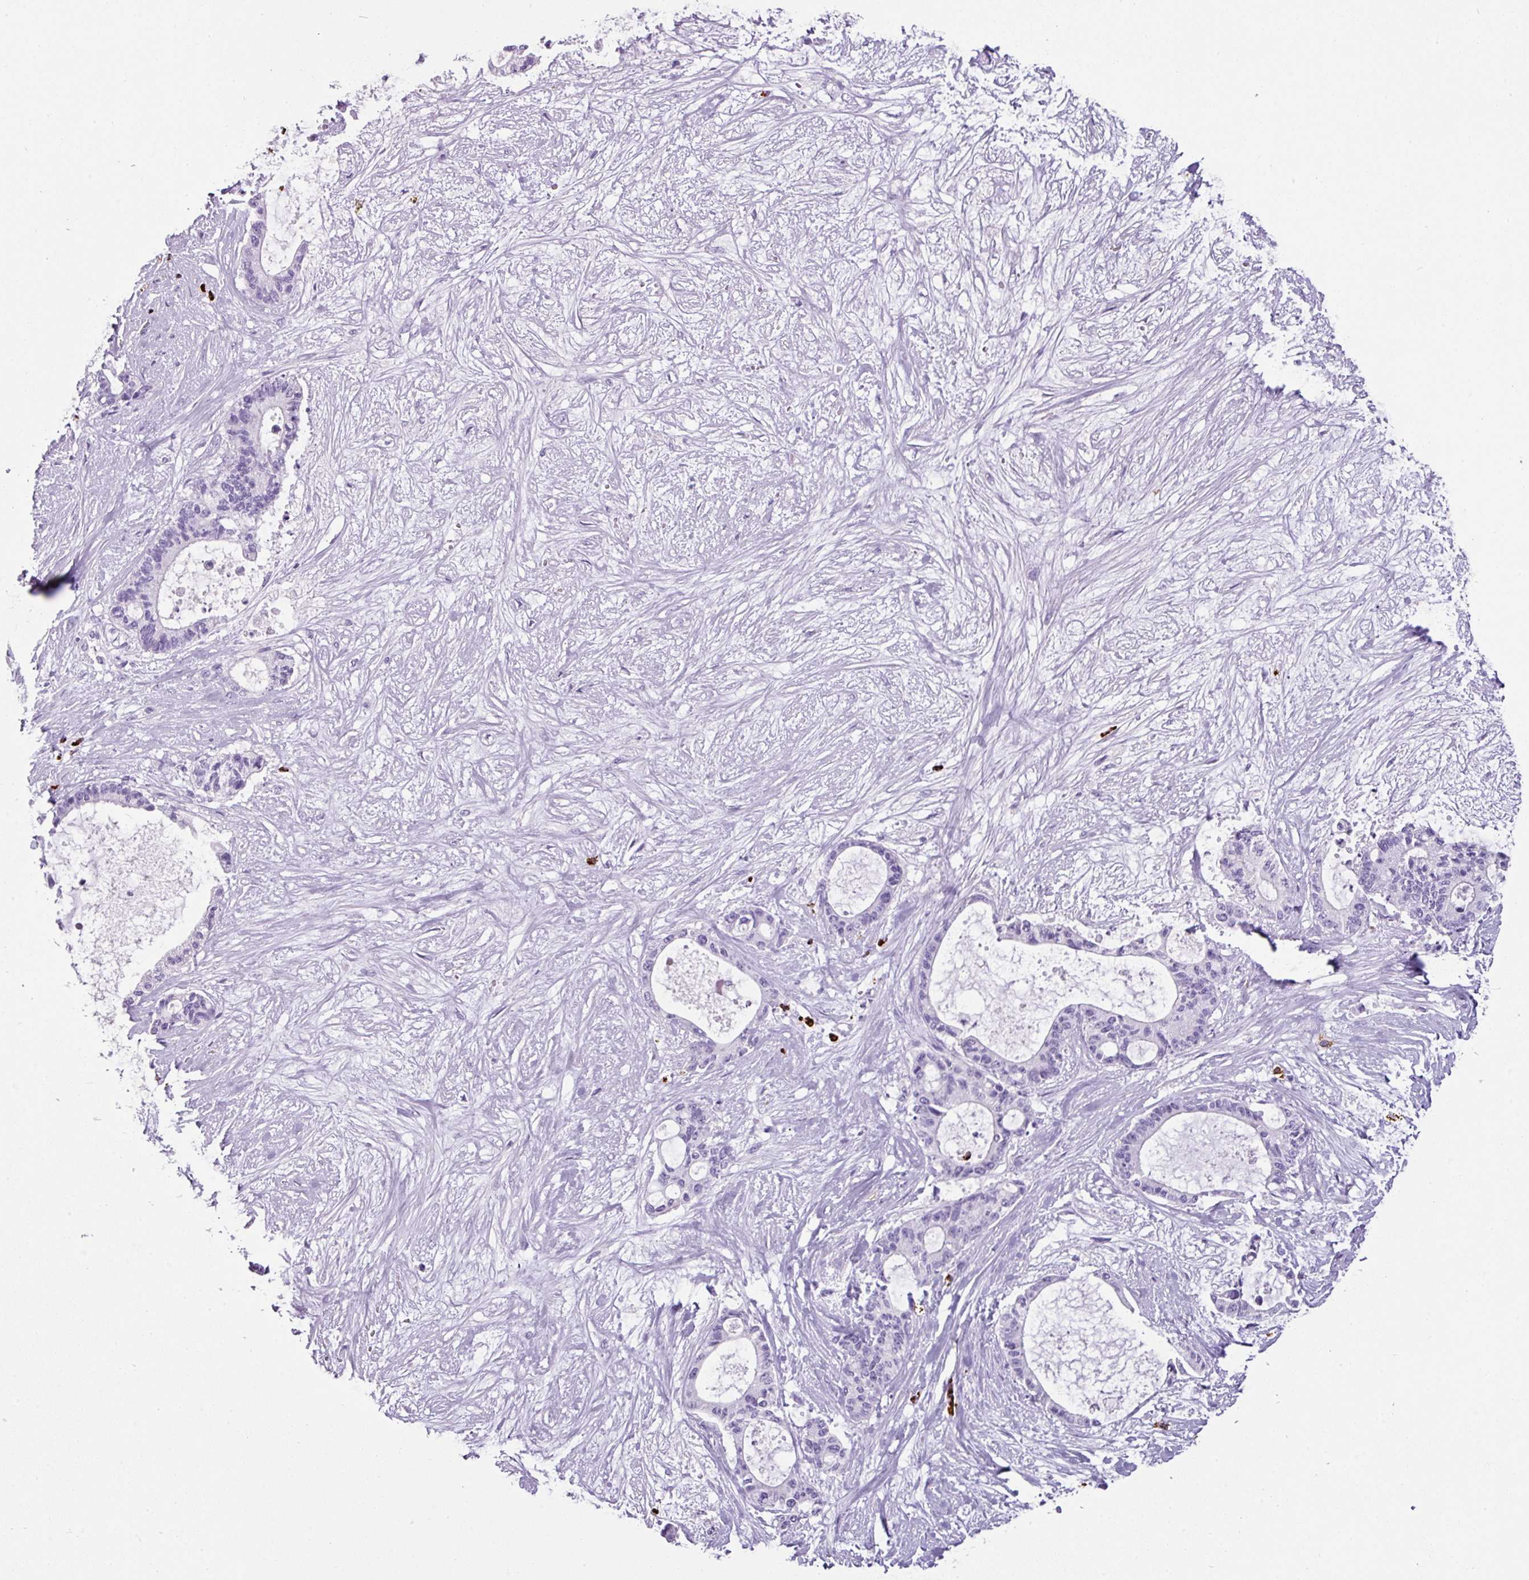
{"staining": {"intensity": "negative", "quantity": "none", "location": "none"}, "tissue": "liver cancer", "cell_type": "Tumor cells", "image_type": "cancer", "snomed": [{"axis": "morphology", "description": "Normal tissue, NOS"}, {"axis": "morphology", "description": "Cholangiocarcinoma"}, {"axis": "topography", "description": "Liver"}, {"axis": "topography", "description": "Peripheral nerve tissue"}], "caption": "A high-resolution image shows immunohistochemistry staining of cholangiocarcinoma (liver), which displays no significant expression in tumor cells.", "gene": "CTSG", "patient": {"sex": "female", "age": 73}}